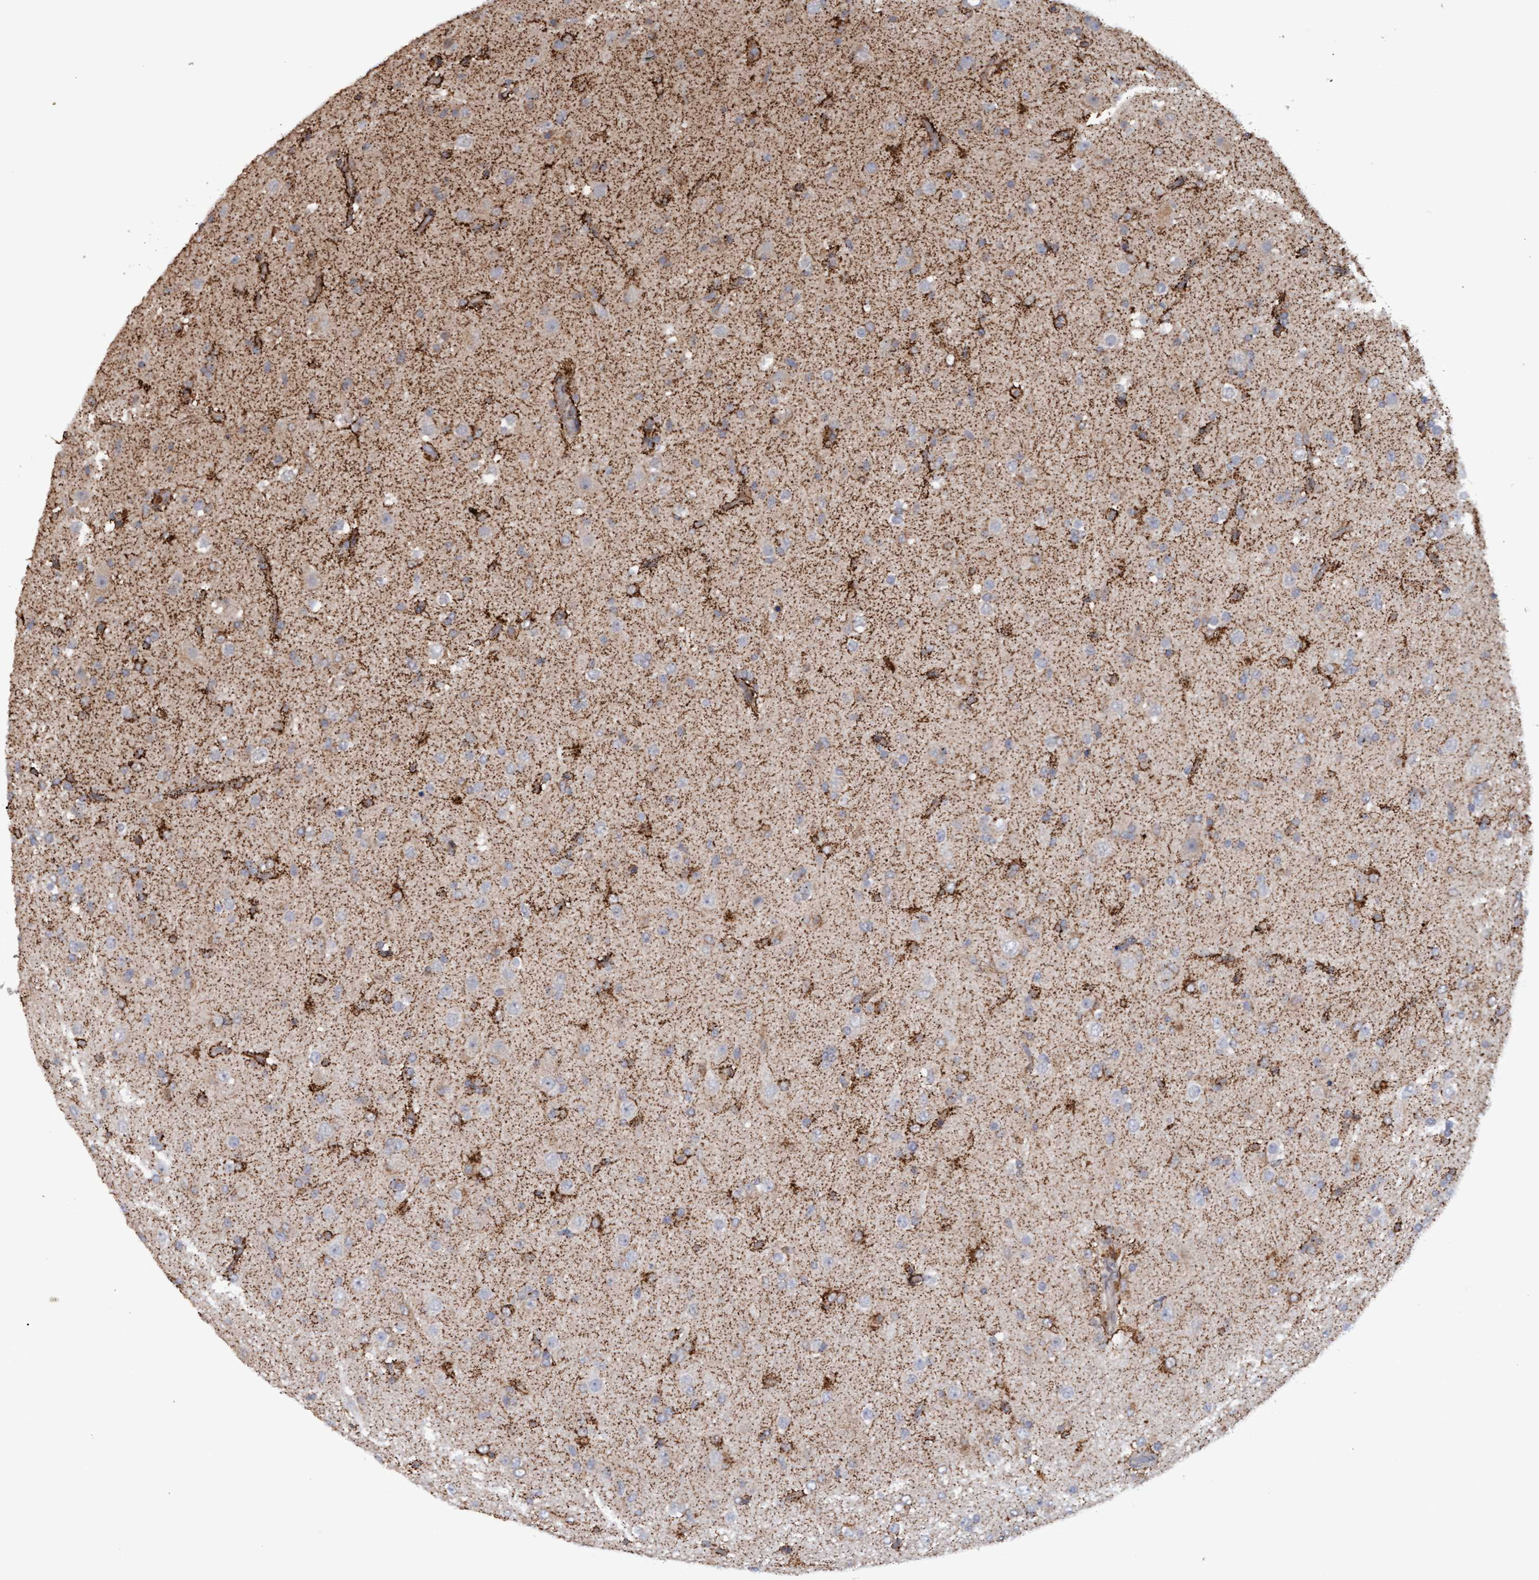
{"staining": {"intensity": "weak", "quantity": "<25%", "location": "cytoplasmic/membranous"}, "tissue": "glioma", "cell_type": "Tumor cells", "image_type": "cancer", "snomed": [{"axis": "morphology", "description": "Glioma, malignant, Low grade"}, {"axis": "topography", "description": "Brain"}], "caption": "Human malignant low-grade glioma stained for a protein using IHC demonstrates no positivity in tumor cells.", "gene": "MGLL", "patient": {"sex": "male", "age": 65}}